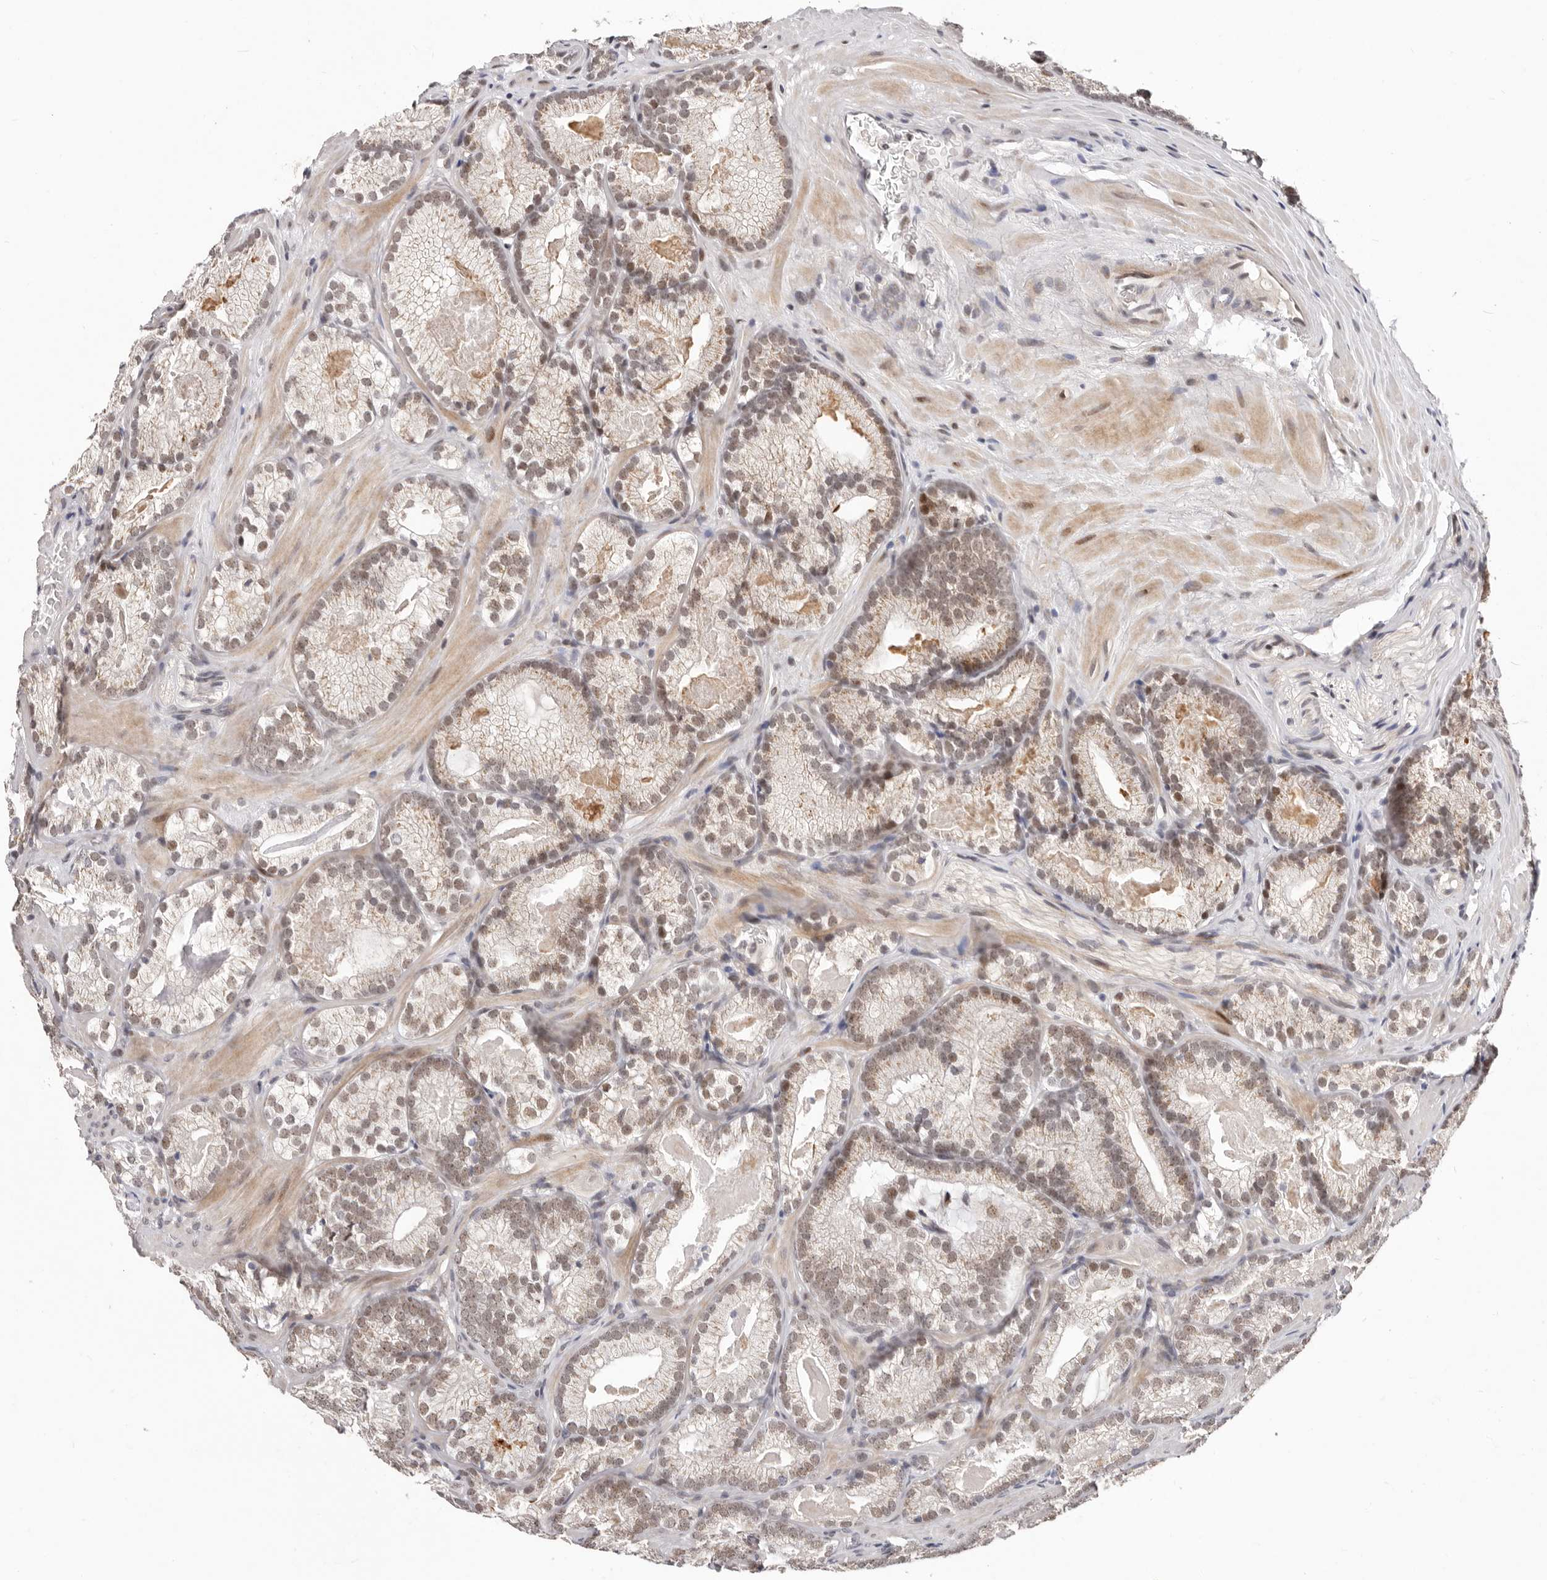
{"staining": {"intensity": "moderate", "quantity": ">75%", "location": "nuclear"}, "tissue": "prostate cancer", "cell_type": "Tumor cells", "image_type": "cancer", "snomed": [{"axis": "morphology", "description": "Adenocarcinoma, Low grade"}, {"axis": "topography", "description": "Prostate"}], "caption": "There is medium levels of moderate nuclear staining in tumor cells of low-grade adenocarcinoma (prostate), as demonstrated by immunohistochemical staining (brown color).", "gene": "SRCAP", "patient": {"sex": "male", "age": 72}}